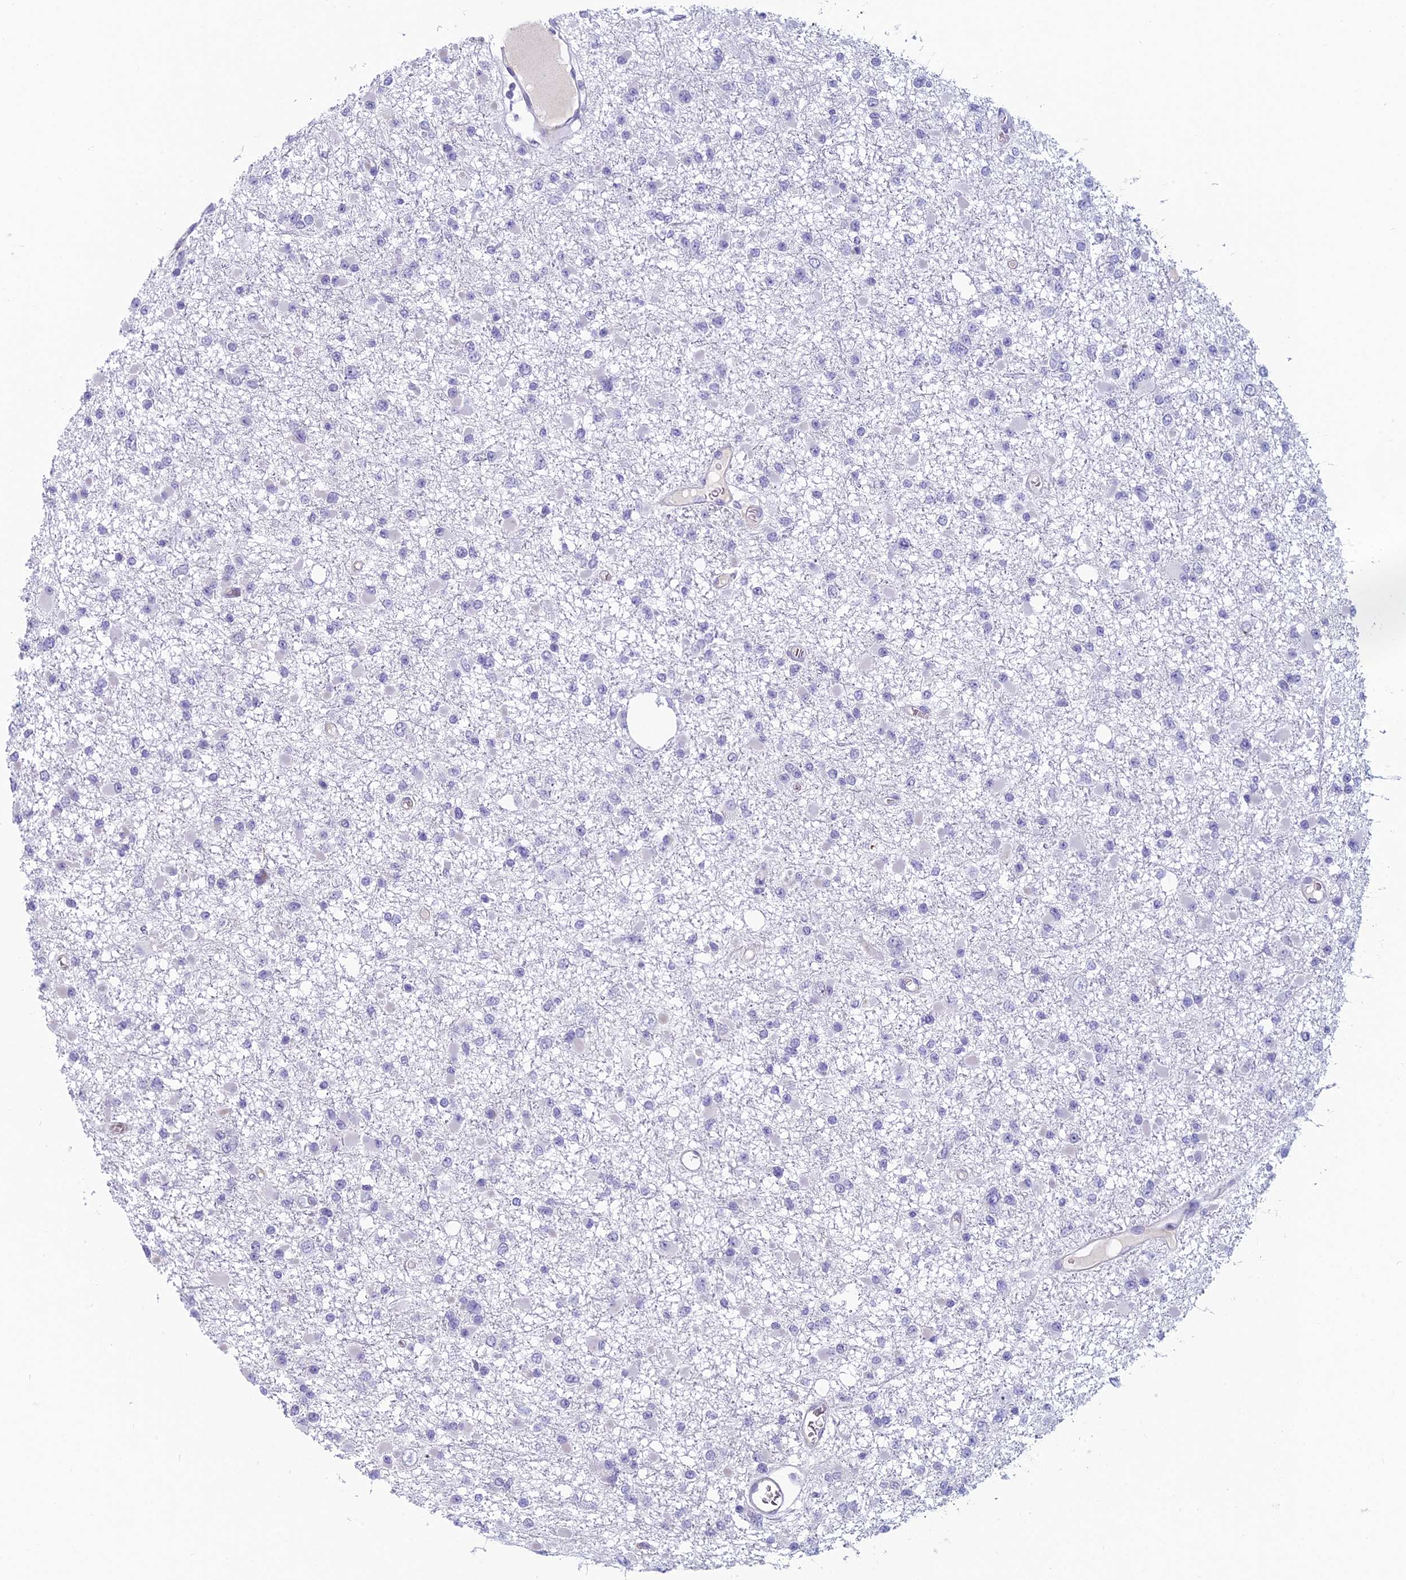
{"staining": {"intensity": "negative", "quantity": "none", "location": "none"}, "tissue": "glioma", "cell_type": "Tumor cells", "image_type": "cancer", "snomed": [{"axis": "morphology", "description": "Glioma, malignant, Low grade"}, {"axis": "topography", "description": "Brain"}], "caption": "DAB (3,3'-diaminobenzidine) immunohistochemical staining of malignant glioma (low-grade) exhibits no significant expression in tumor cells.", "gene": "NOC2L", "patient": {"sex": "female", "age": 22}}